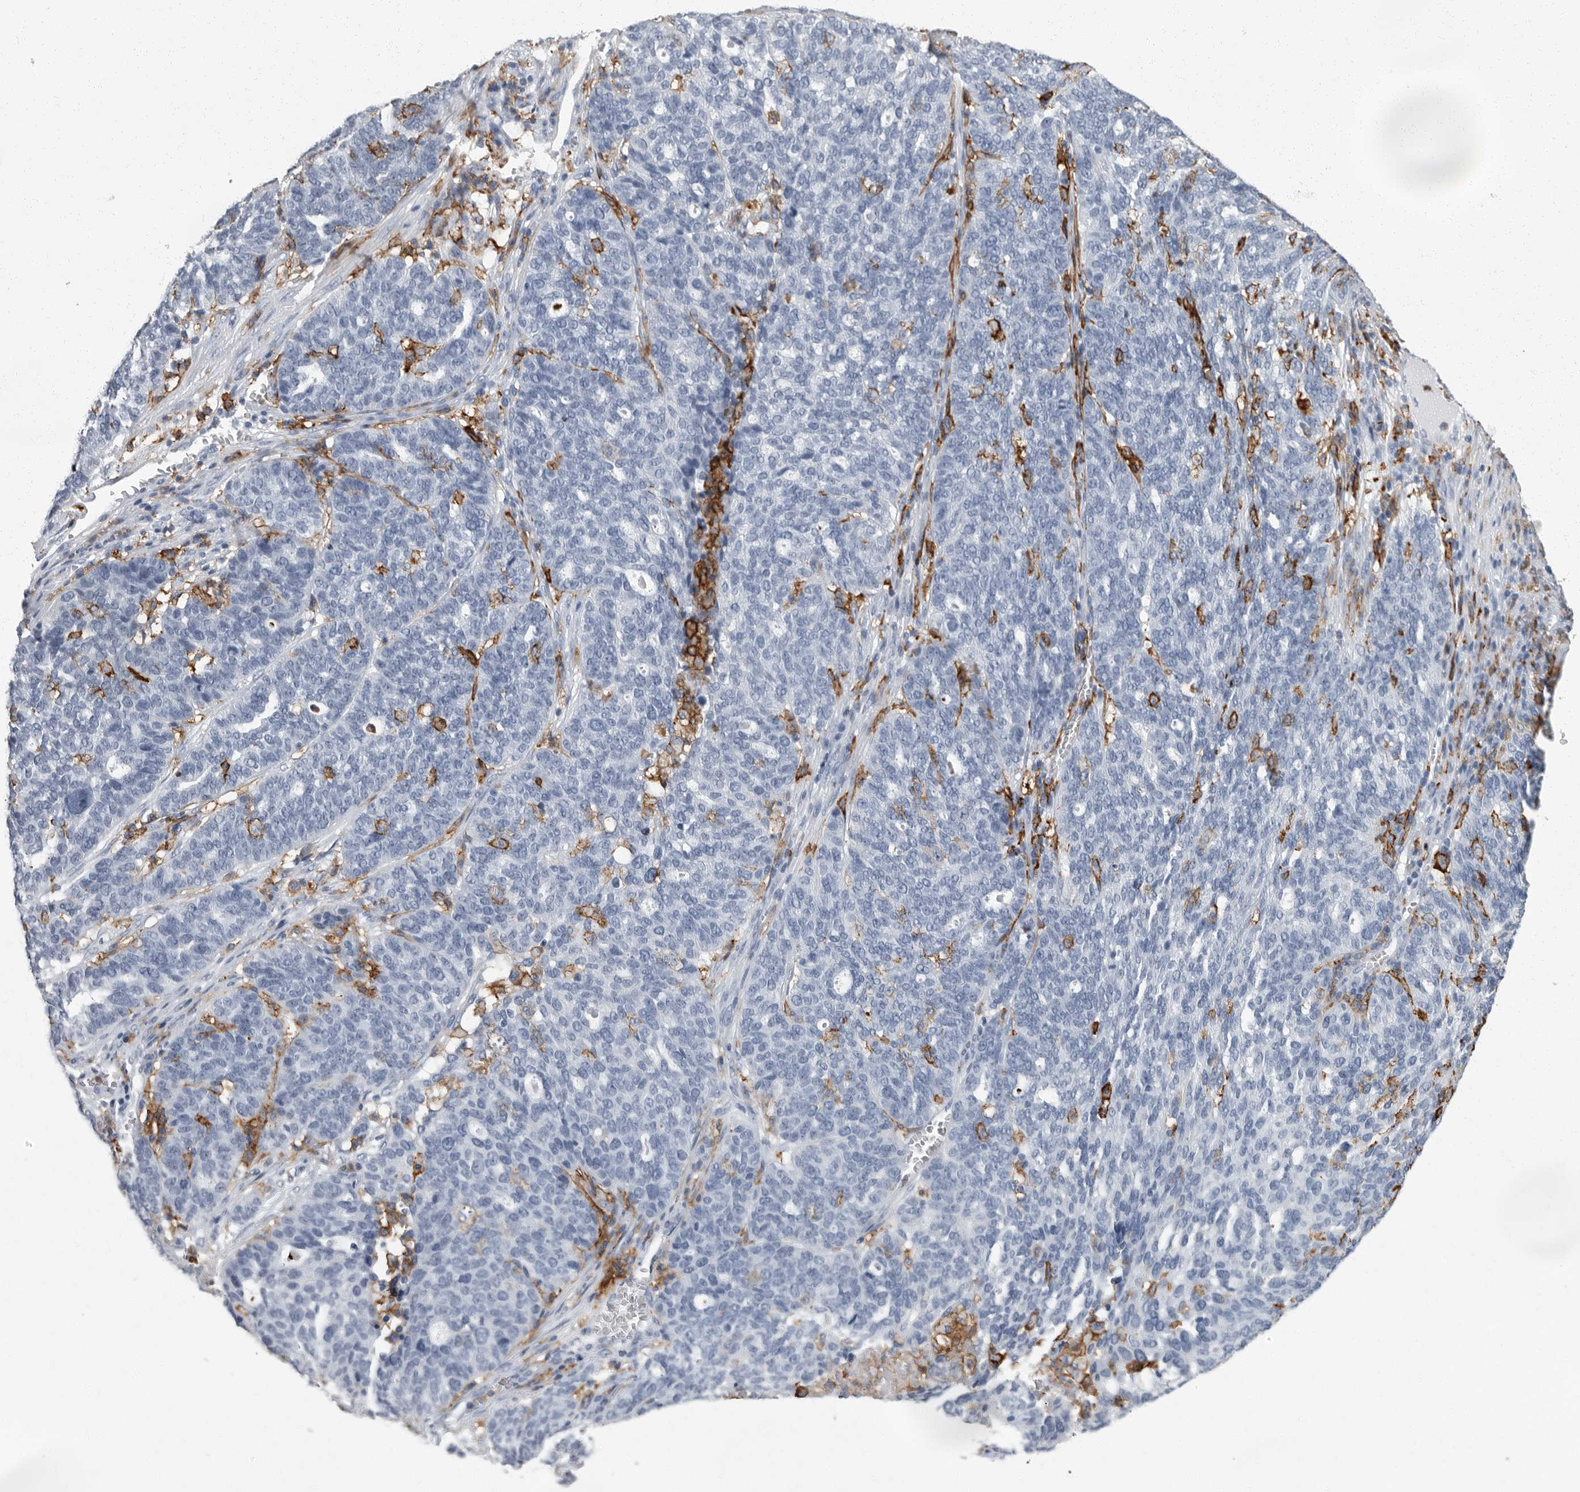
{"staining": {"intensity": "negative", "quantity": "none", "location": "none"}, "tissue": "ovarian cancer", "cell_type": "Tumor cells", "image_type": "cancer", "snomed": [{"axis": "morphology", "description": "Cystadenocarcinoma, serous, NOS"}, {"axis": "topography", "description": "Ovary"}], "caption": "Tumor cells show no significant staining in serous cystadenocarcinoma (ovarian). Brightfield microscopy of IHC stained with DAB (brown) and hematoxylin (blue), captured at high magnification.", "gene": "FCER1G", "patient": {"sex": "female", "age": 59}}